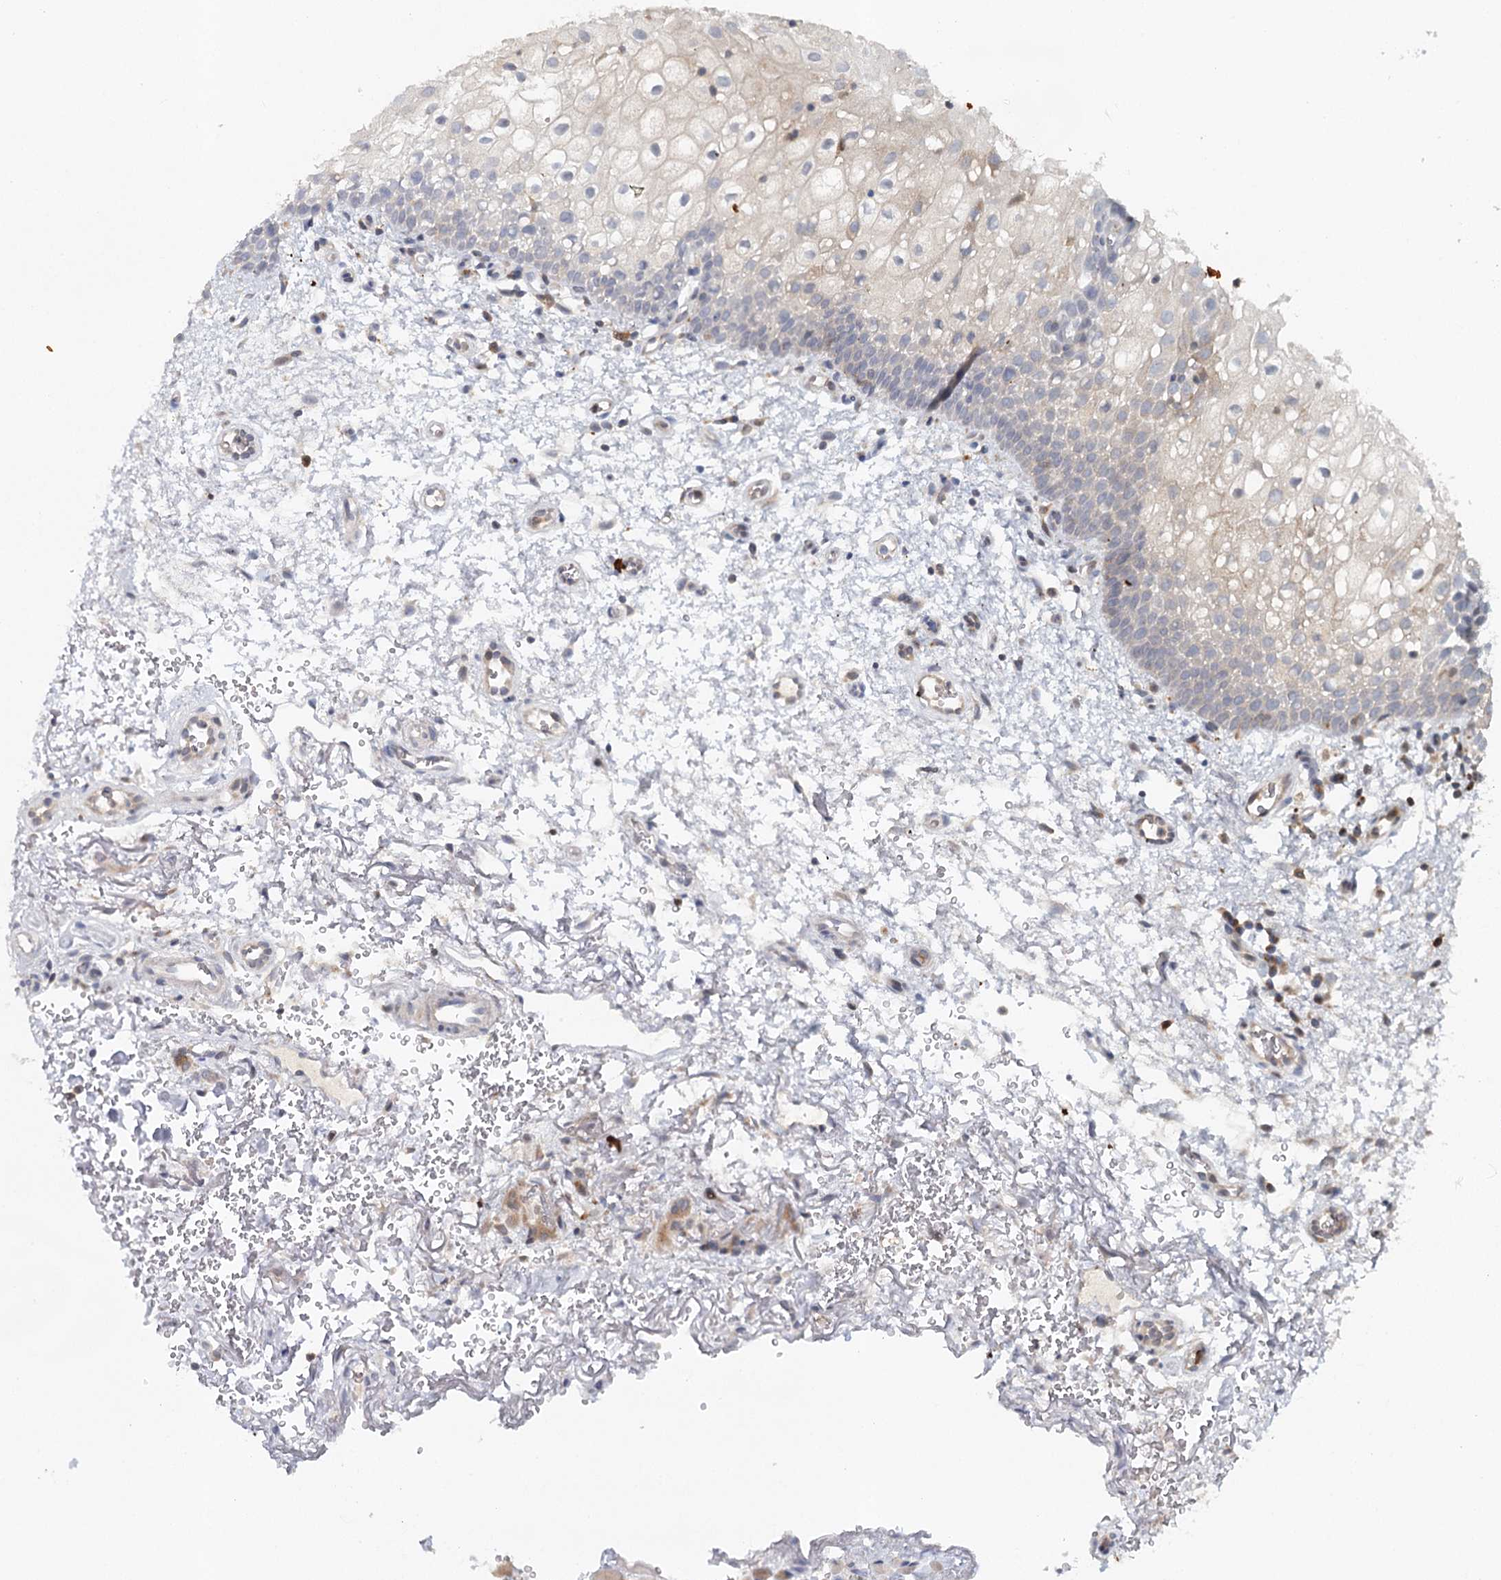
{"staining": {"intensity": "moderate", "quantity": "25%-75%", "location": "cytoplasmic/membranous"}, "tissue": "oral mucosa", "cell_type": "Squamous epithelial cells", "image_type": "normal", "snomed": [{"axis": "morphology", "description": "Normal tissue, NOS"}, {"axis": "morphology", "description": "Squamous cell carcinoma, NOS"}, {"axis": "topography", "description": "Oral tissue"}, {"axis": "topography", "description": "Head-Neck"}], "caption": "High-magnification brightfield microscopy of normal oral mucosa stained with DAB (brown) and counterstained with hematoxylin (blue). squamous epithelial cells exhibit moderate cytoplasmic/membranous positivity is seen in about25%-75% of cells.", "gene": "SLC41A2", "patient": {"sex": "male", "age": 68}}